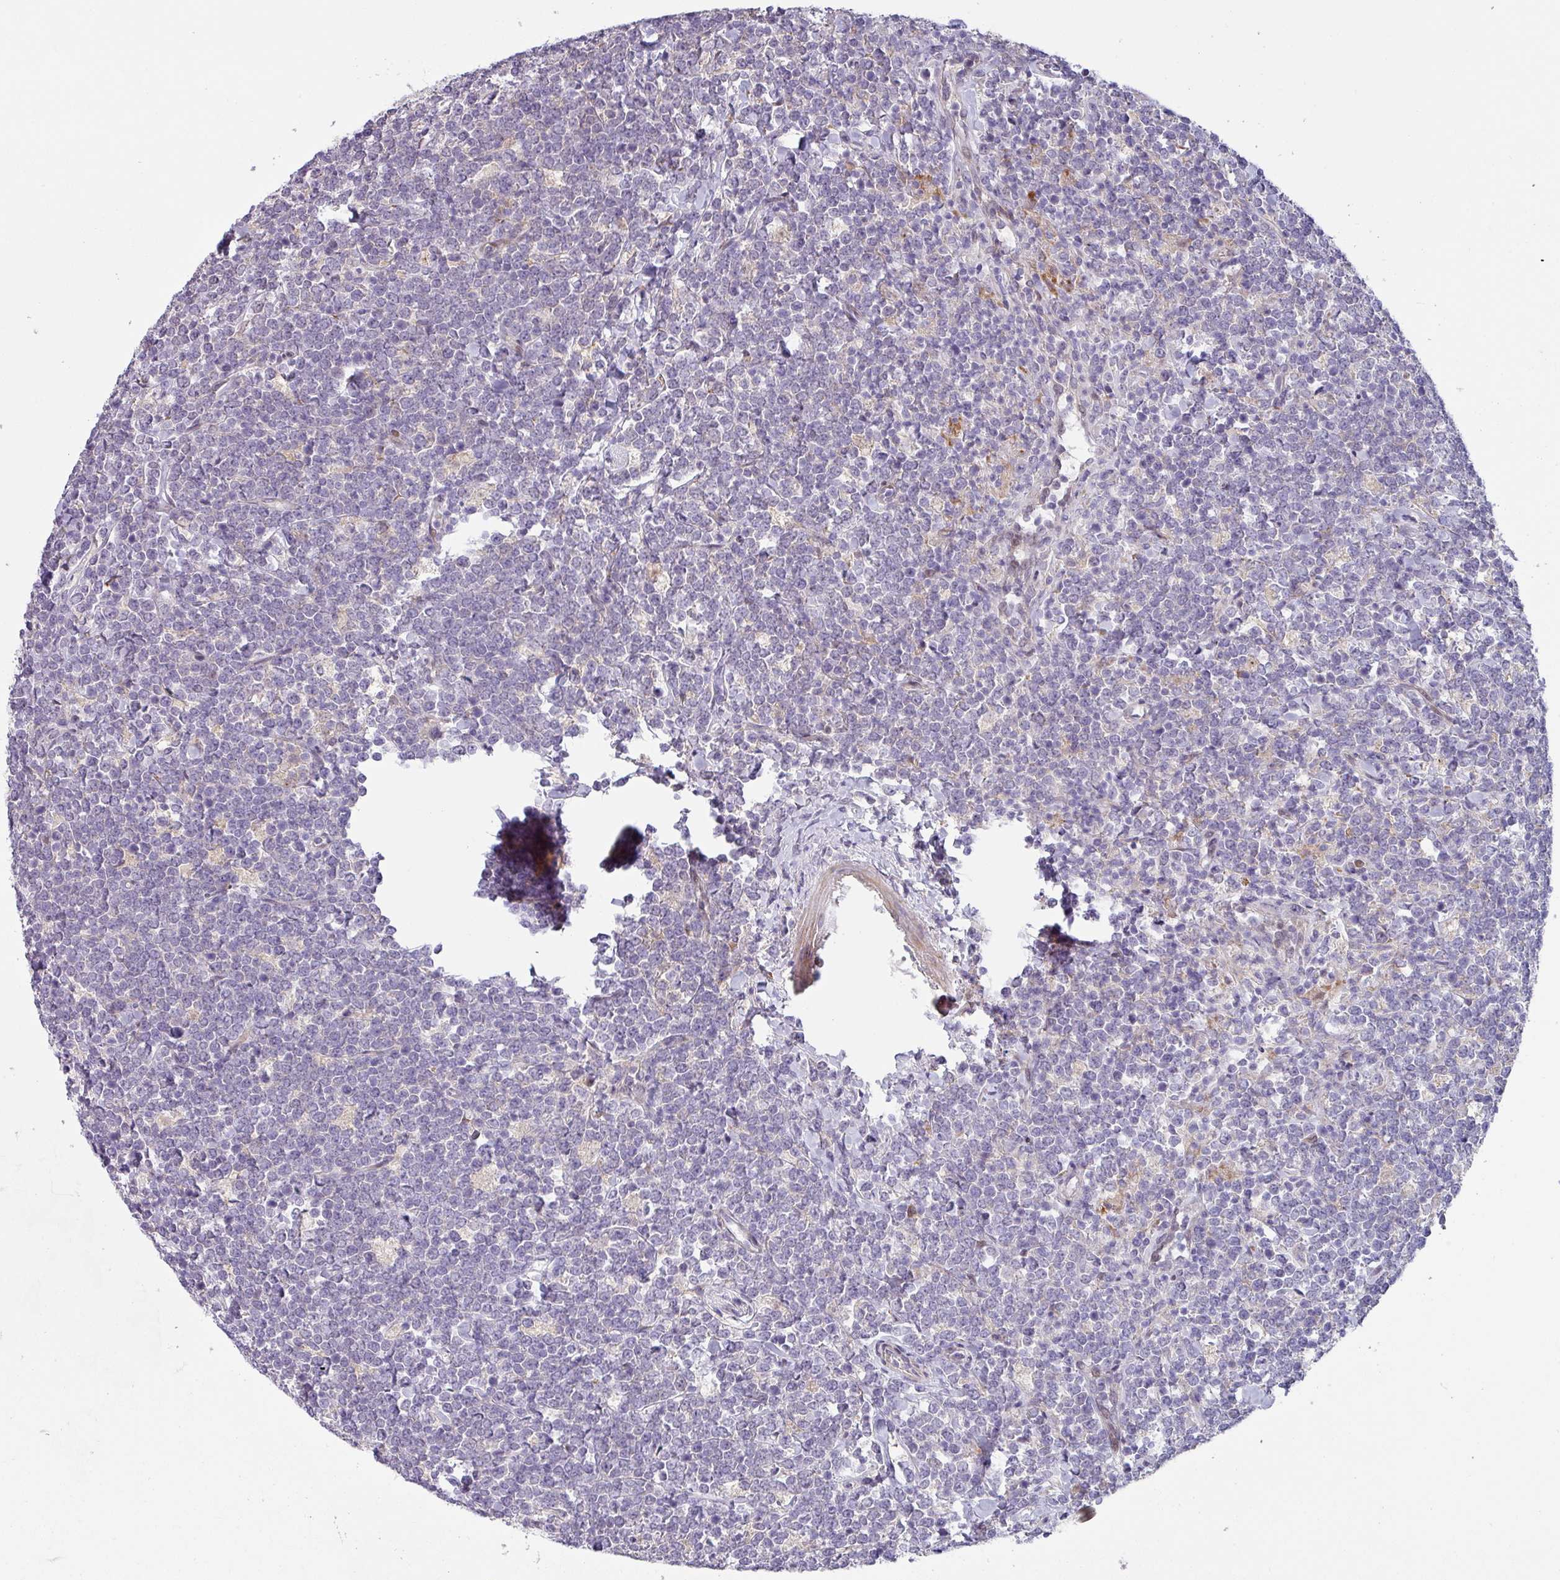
{"staining": {"intensity": "negative", "quantity": "none", "location": "none"}, "tissue": "lymphoma", "cell_type": "Tumor cells", "image_type": "cancer", "snomed": [{"axis": "morphology", "description": "Malignant lymphoma, non-Hodgkin's type, High grade"}, {"axis": "topography", "description": "Small intestine"}, {"axis": "topography", "description": "Colon"}], "caption": "DAB (3,3'-diaminobenzidine) immunohistochemical staining of human lymphoma displays no significant expression in tumor cells.", "gene": "KLHL3", "patient": {"sex": "male", "age": 8}}